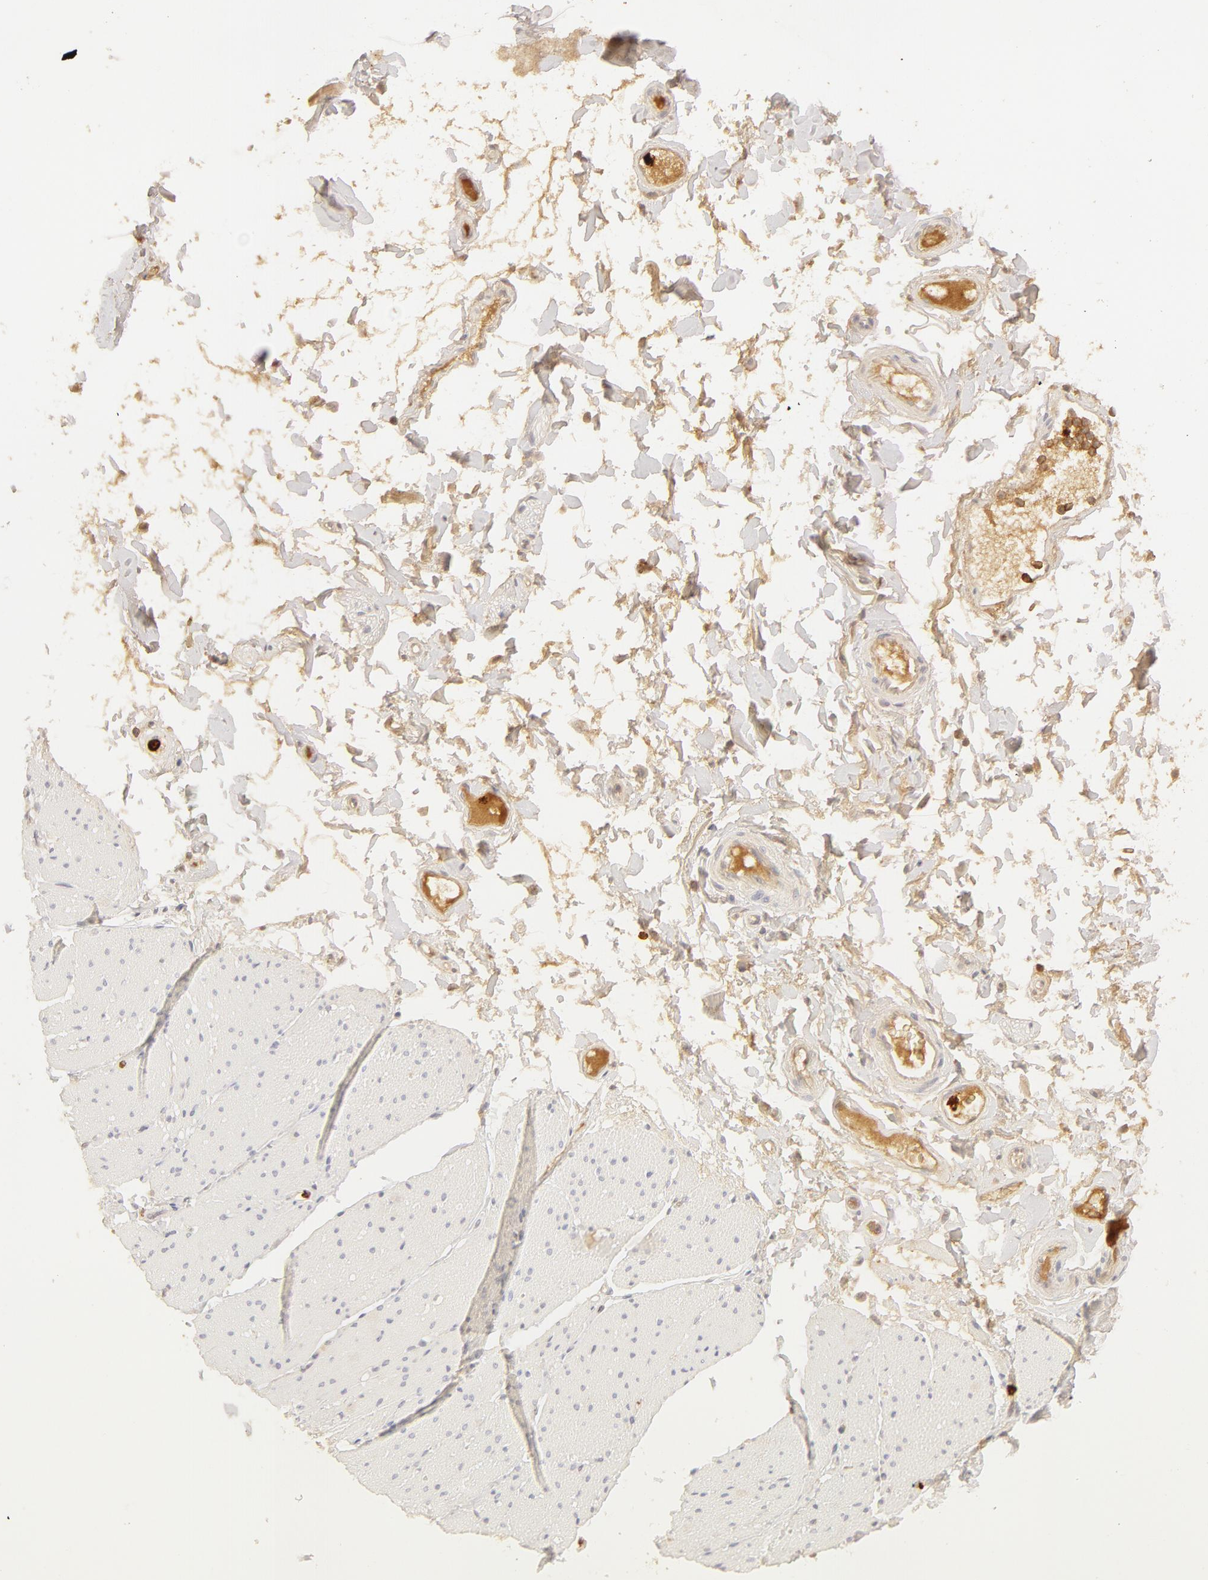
{"staining": {"intensity": "negative", "quantity": "none", "location": "none"}, "tissue": "adipose tissue", "cell_type": "Adipocytes", "image_type": "normal", "snomed": [{"axis": "morphology", "description": "Normal tissue, NOS"}, {"axis": "topography", "description": "Duodenum"}], "caption": "Immunohistochemistry (IHC) of normal adipose tissue reveals no staining in adipocytes.", "gene": "C1R", "patient": {"sex": "male", "age": 63}}